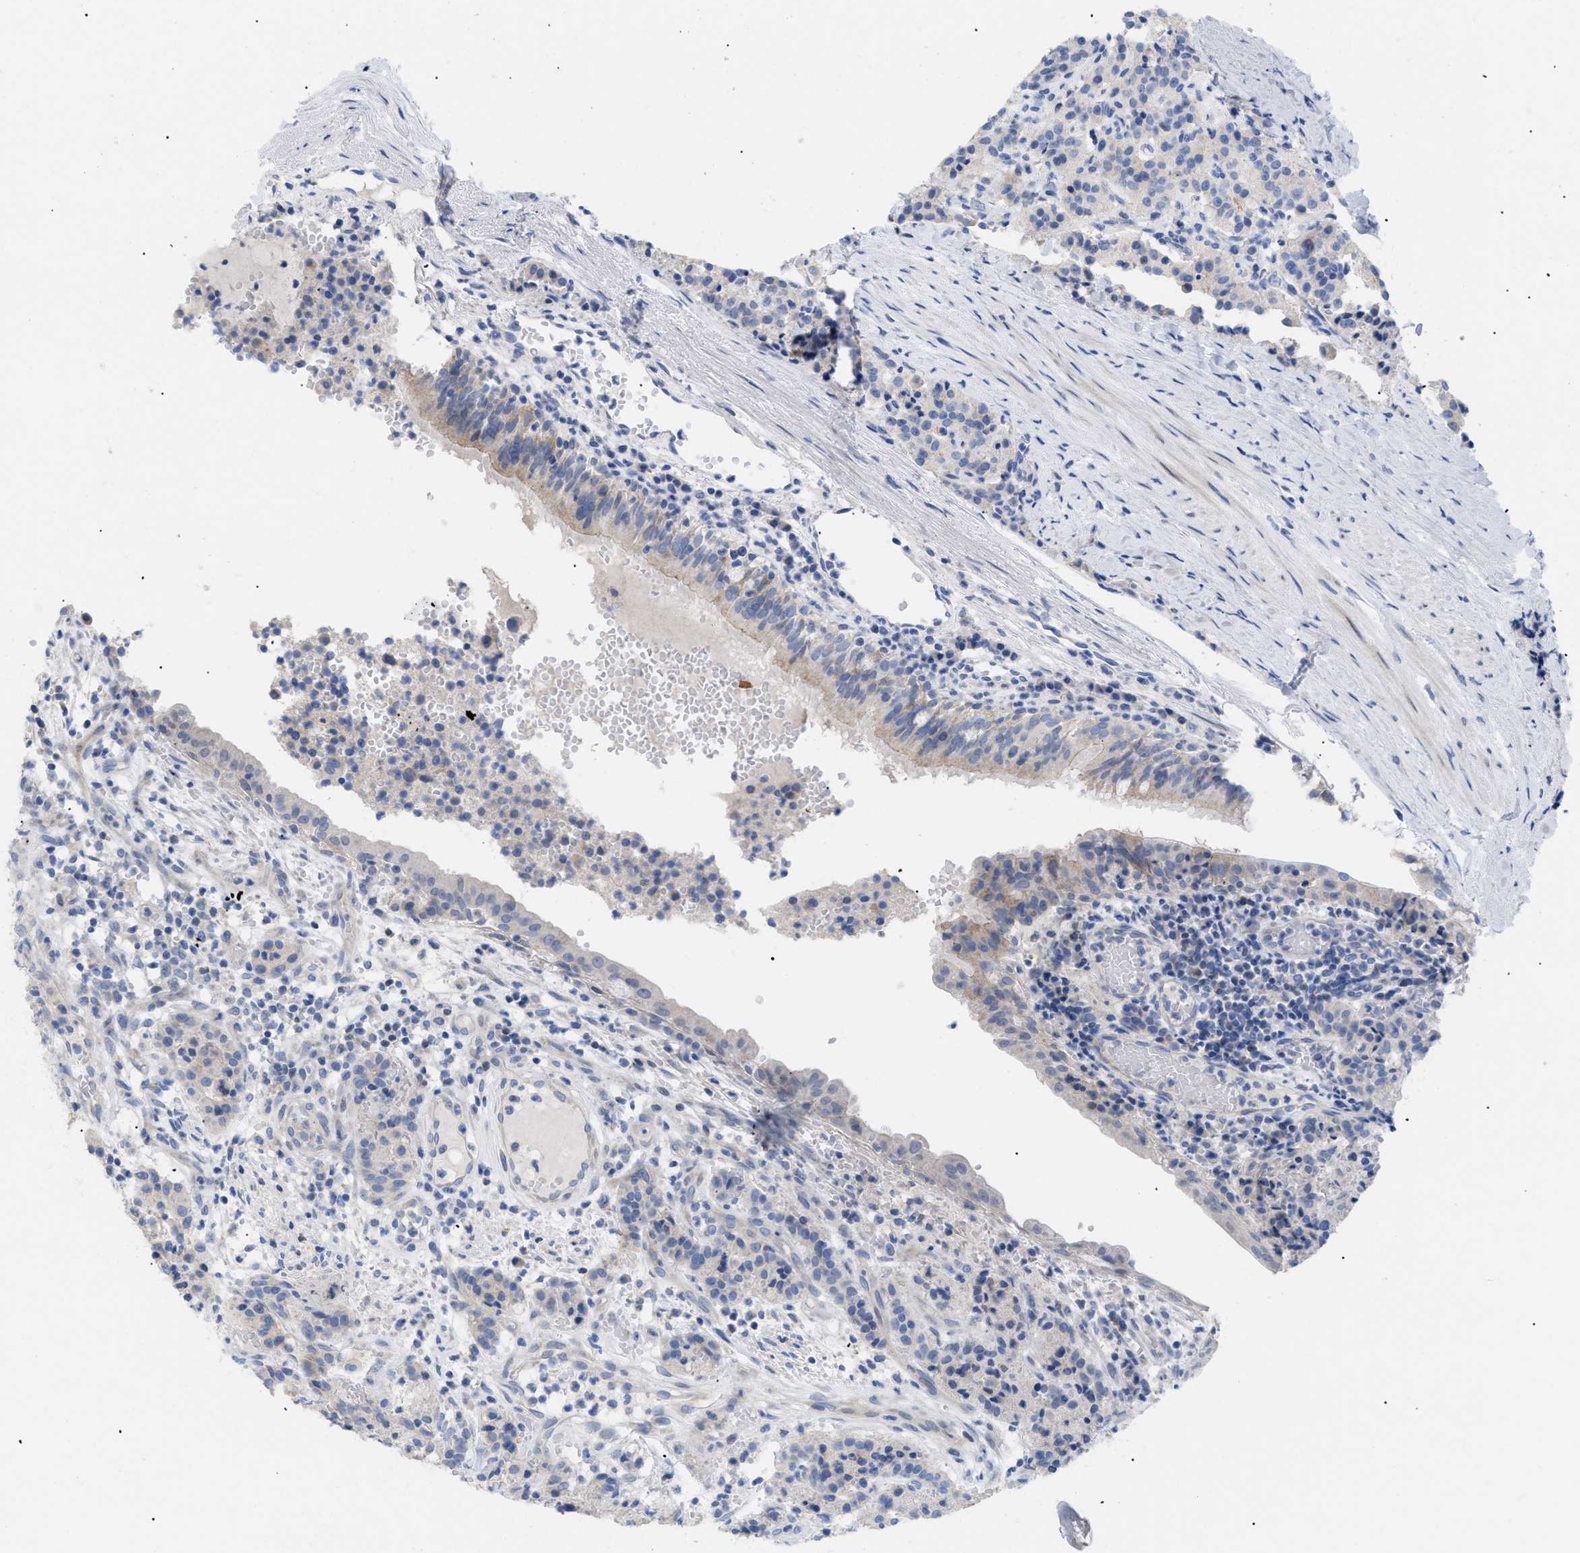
{"staining": {"intensity": "negative", "quantity": "none", "location": "none"}, "tissue": "carcinoid", "cell_type": "Tumor cells", "image_type": "cancer", "snomed": [{"axis": "morphology", "description": "Carcinoid, malignant, NOS"}, {"axis": "topography", "description": "Lung"}], "caption": "Immunohistochemistry (IHC) image of neoplastic tissue: human carcinoid (malignant) stained with DAB reveals no significant protein positivity in tumor cells.", "gene": "CAV3", "patient": {"sex": "male", "age": 30}}